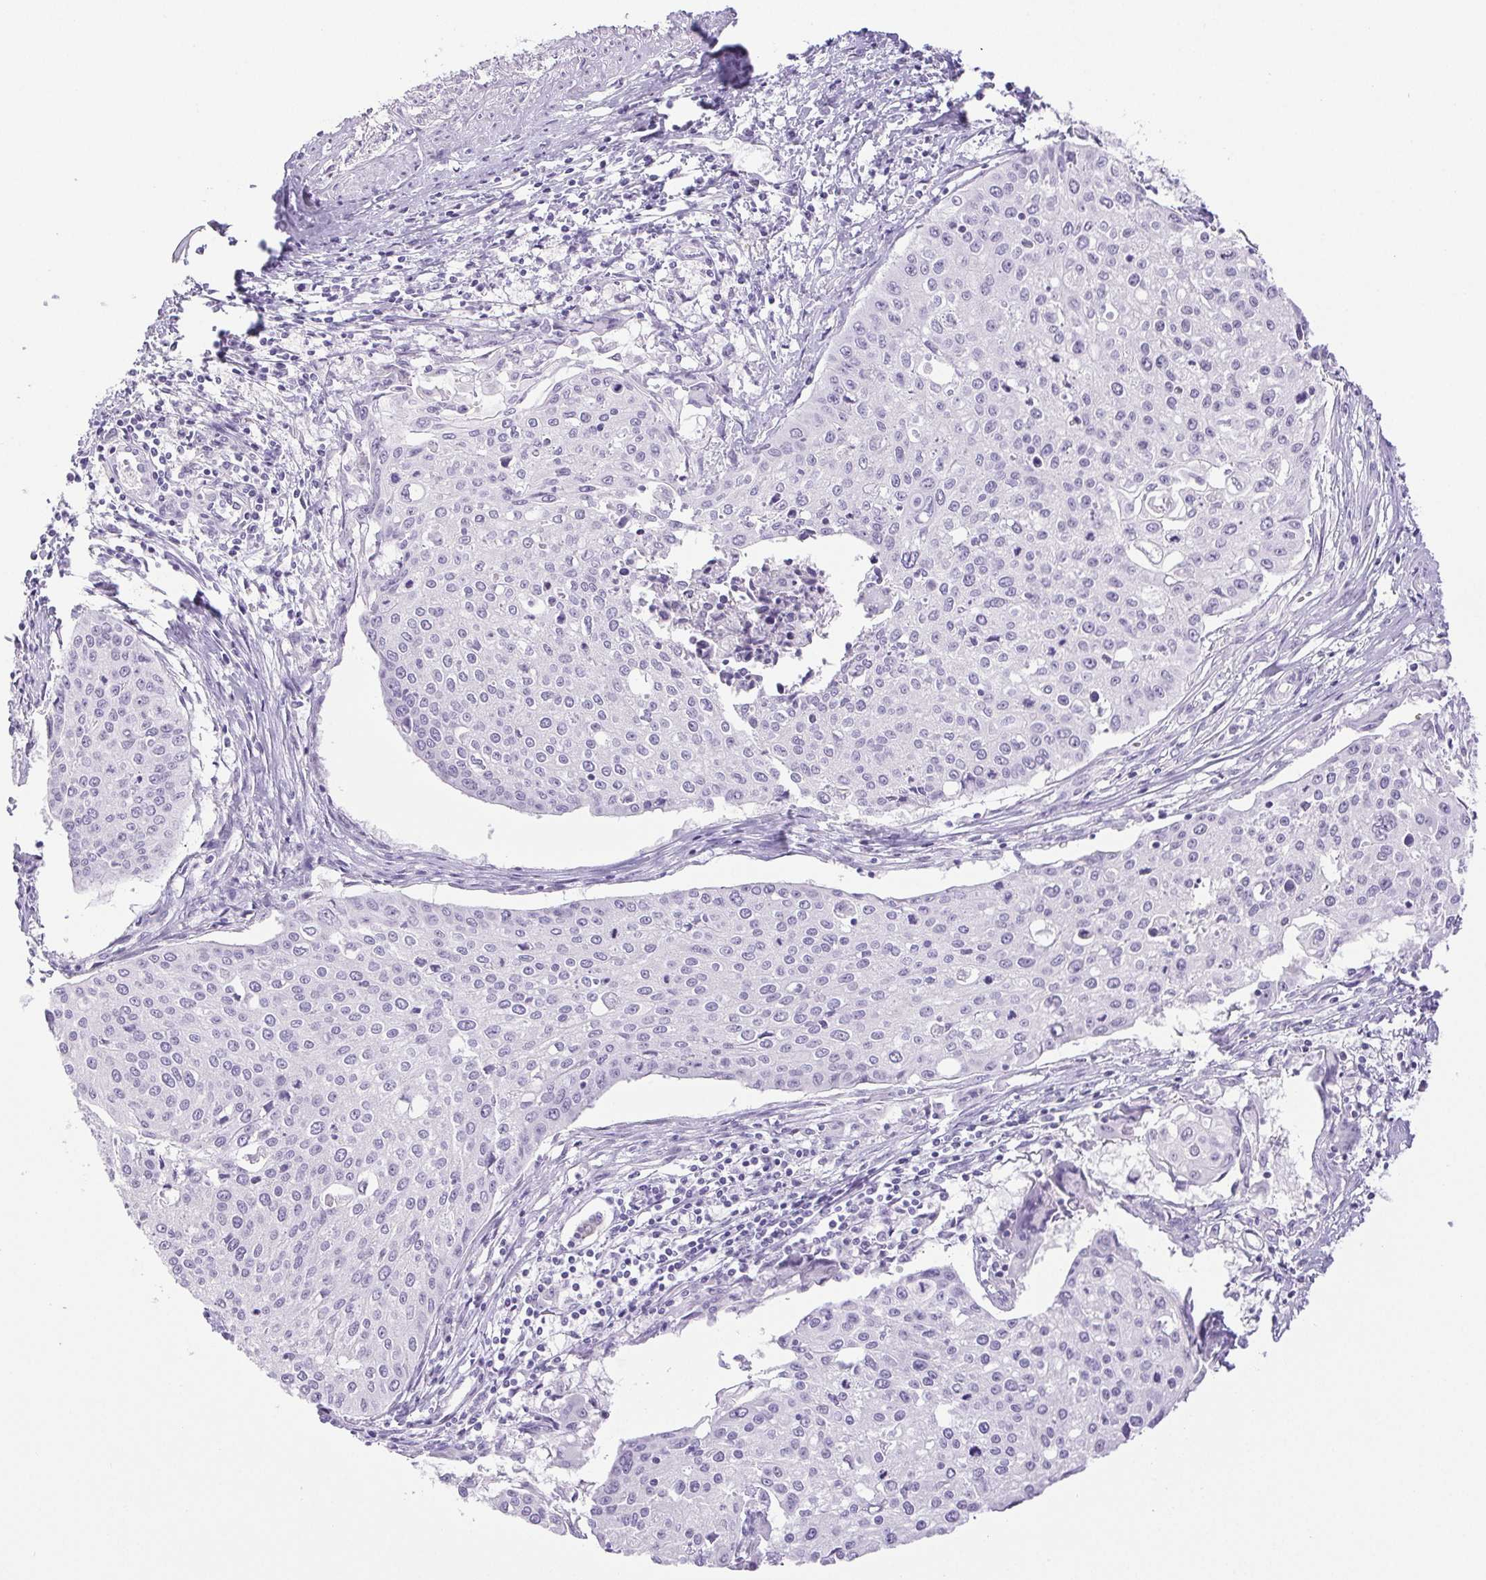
{"staining": {"intensity": "negative", "quantity": "none", "location": "none"}, "tissue": "cervical cancer", "cell_type": "Tumor cells", "image_type": "cancer", "snomed": [{"axis": "morphology", "description": "Squamous cell carcinoma, NOS"}, {"axis": "topography", "description": "Cervix"}], "caption": "IHC of human cervical squamous cell carcinoma exhibits no staining in tumor cells. Brightfield microscopy of immunohistochemistry stained with DAB (brown) and hematoxylin (blue), captured at high magnification.", "gene": "HLA-G", "patient": {"sex": "female", "age": 38}}